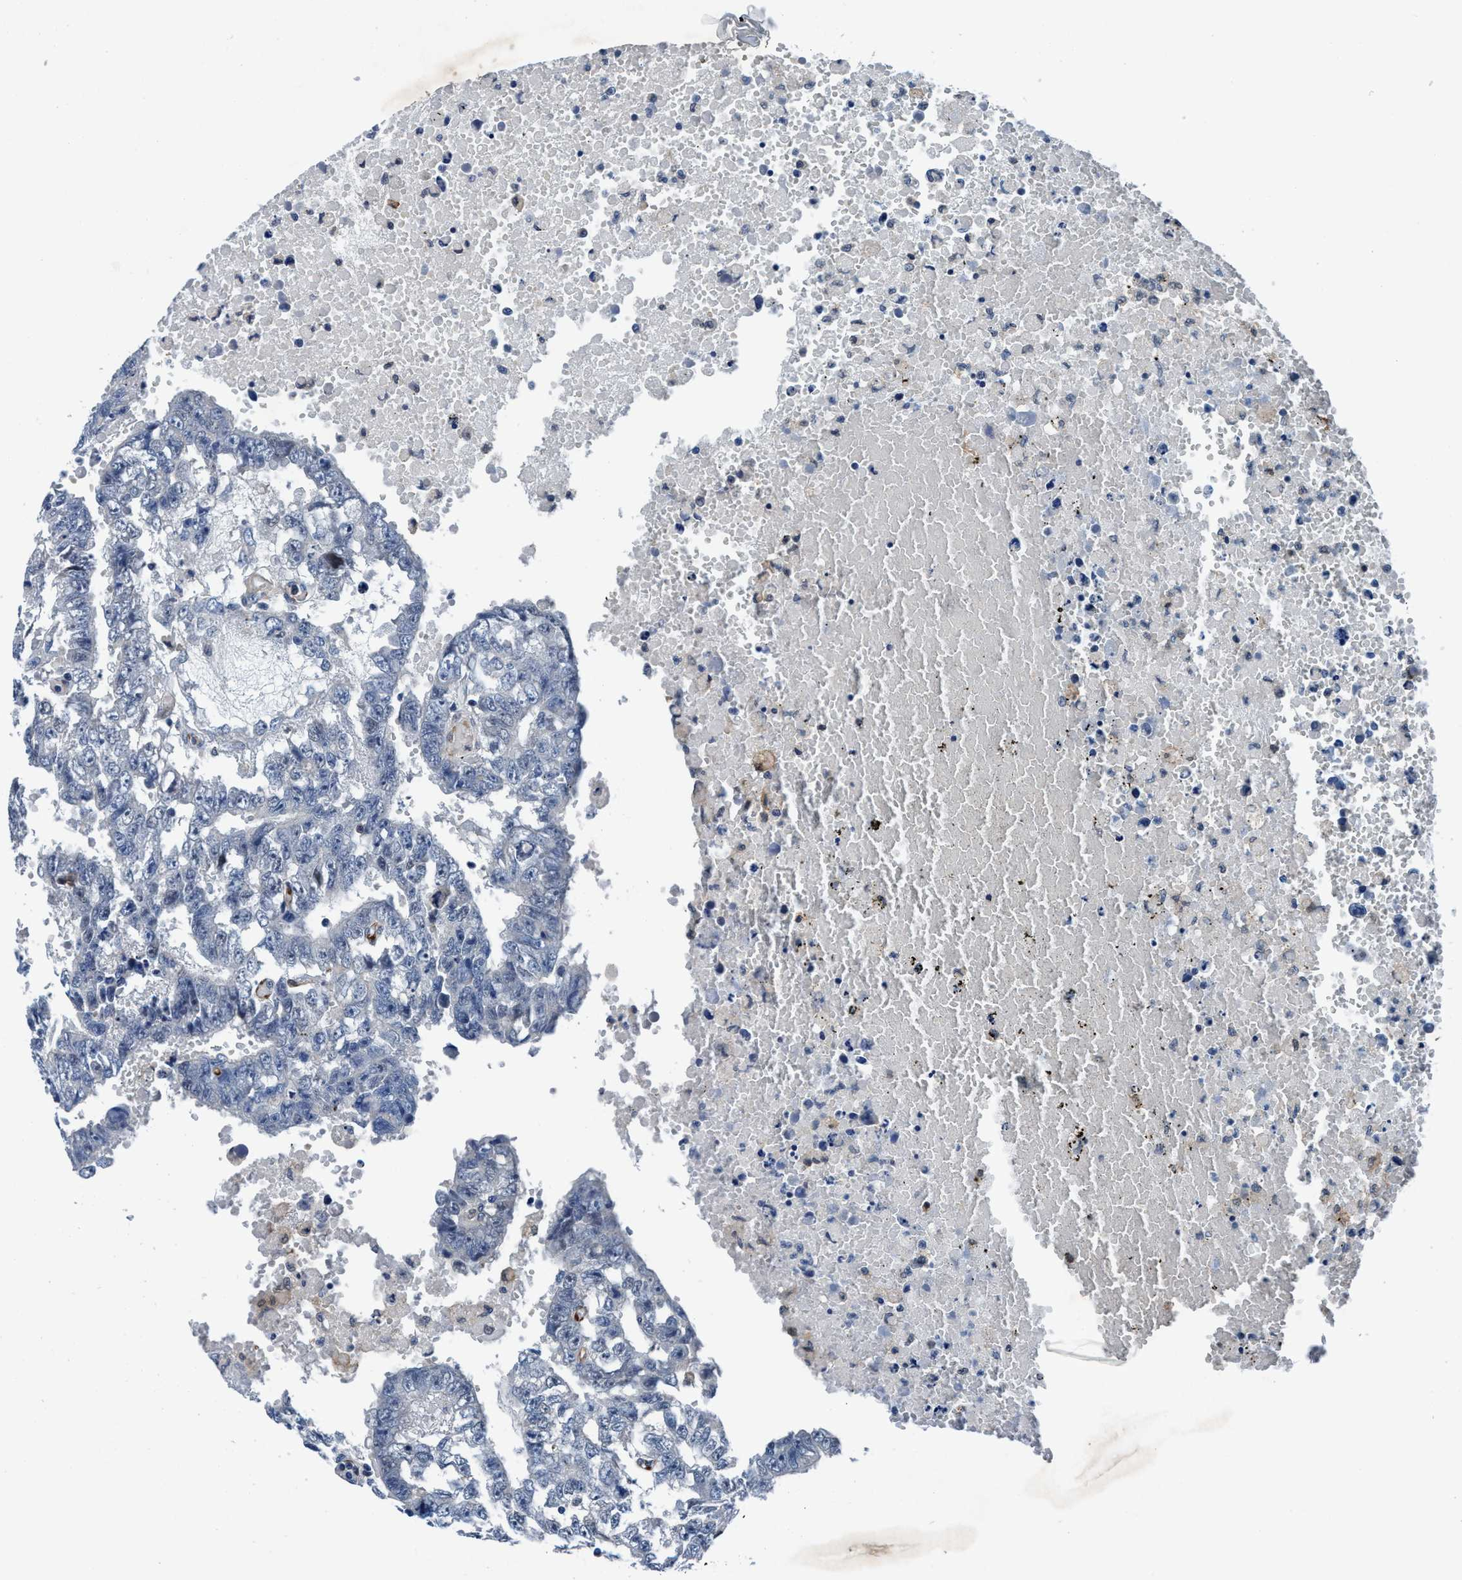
{"staining": {"intensity": "negative", "quantity": "none", "location": "none"}, "tissue": "testis cancer", "cell_type": "Tumor cells", "image_type": "cancer", "snomed": [{"axis": "morphology", "description": "Carcinoma, Embryonal, NOS"}, {"axis": "topography", "description": "Testis"}], "caption": "Human testis cancer stained for a protein using IHC reveals no positivity in tumor cells.", "gene": "TMEM94", "patient": {"sex": "male", "age": 25}}